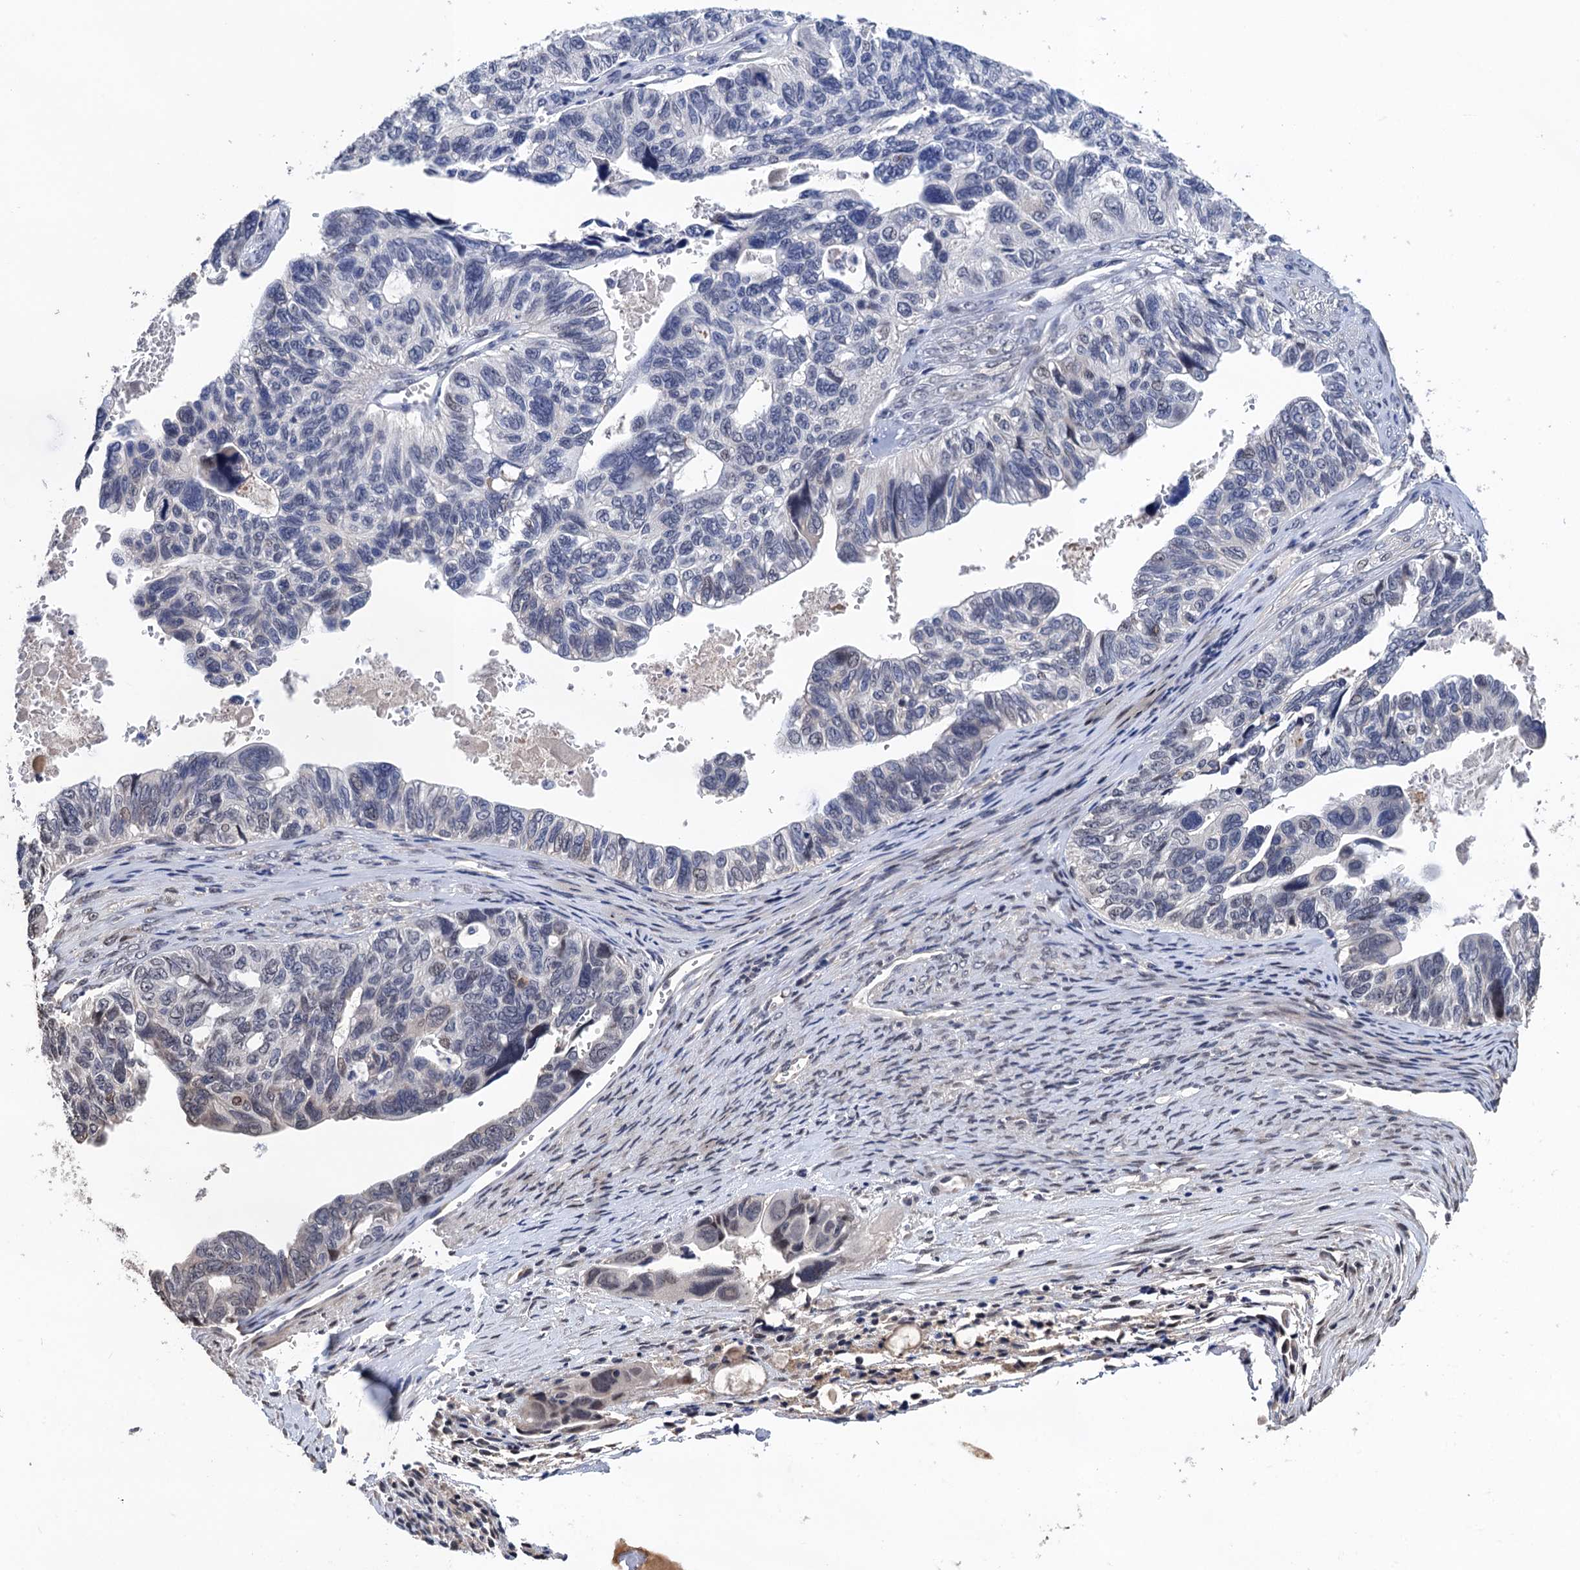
{"staining": {"intensity": "weak", "quantity": "<25%", "location": "nuclear"}, "tissue": "ovarian cancer", "cell_type": "Tumor cells", "image_type": "cancer", "snomed": [{"axis": "morphology", "description": "Cystadenocarcinoma, serous, NOS"}, {"axis": "topography", "description": "Ovary"}], "caption": "A high-resolution histopathology image shows IHC staining of ovarian cancer, which displays no significant positivity in tumor cells.", "gene": "ART5", "patient": {"sex": "female", "age": 79}}